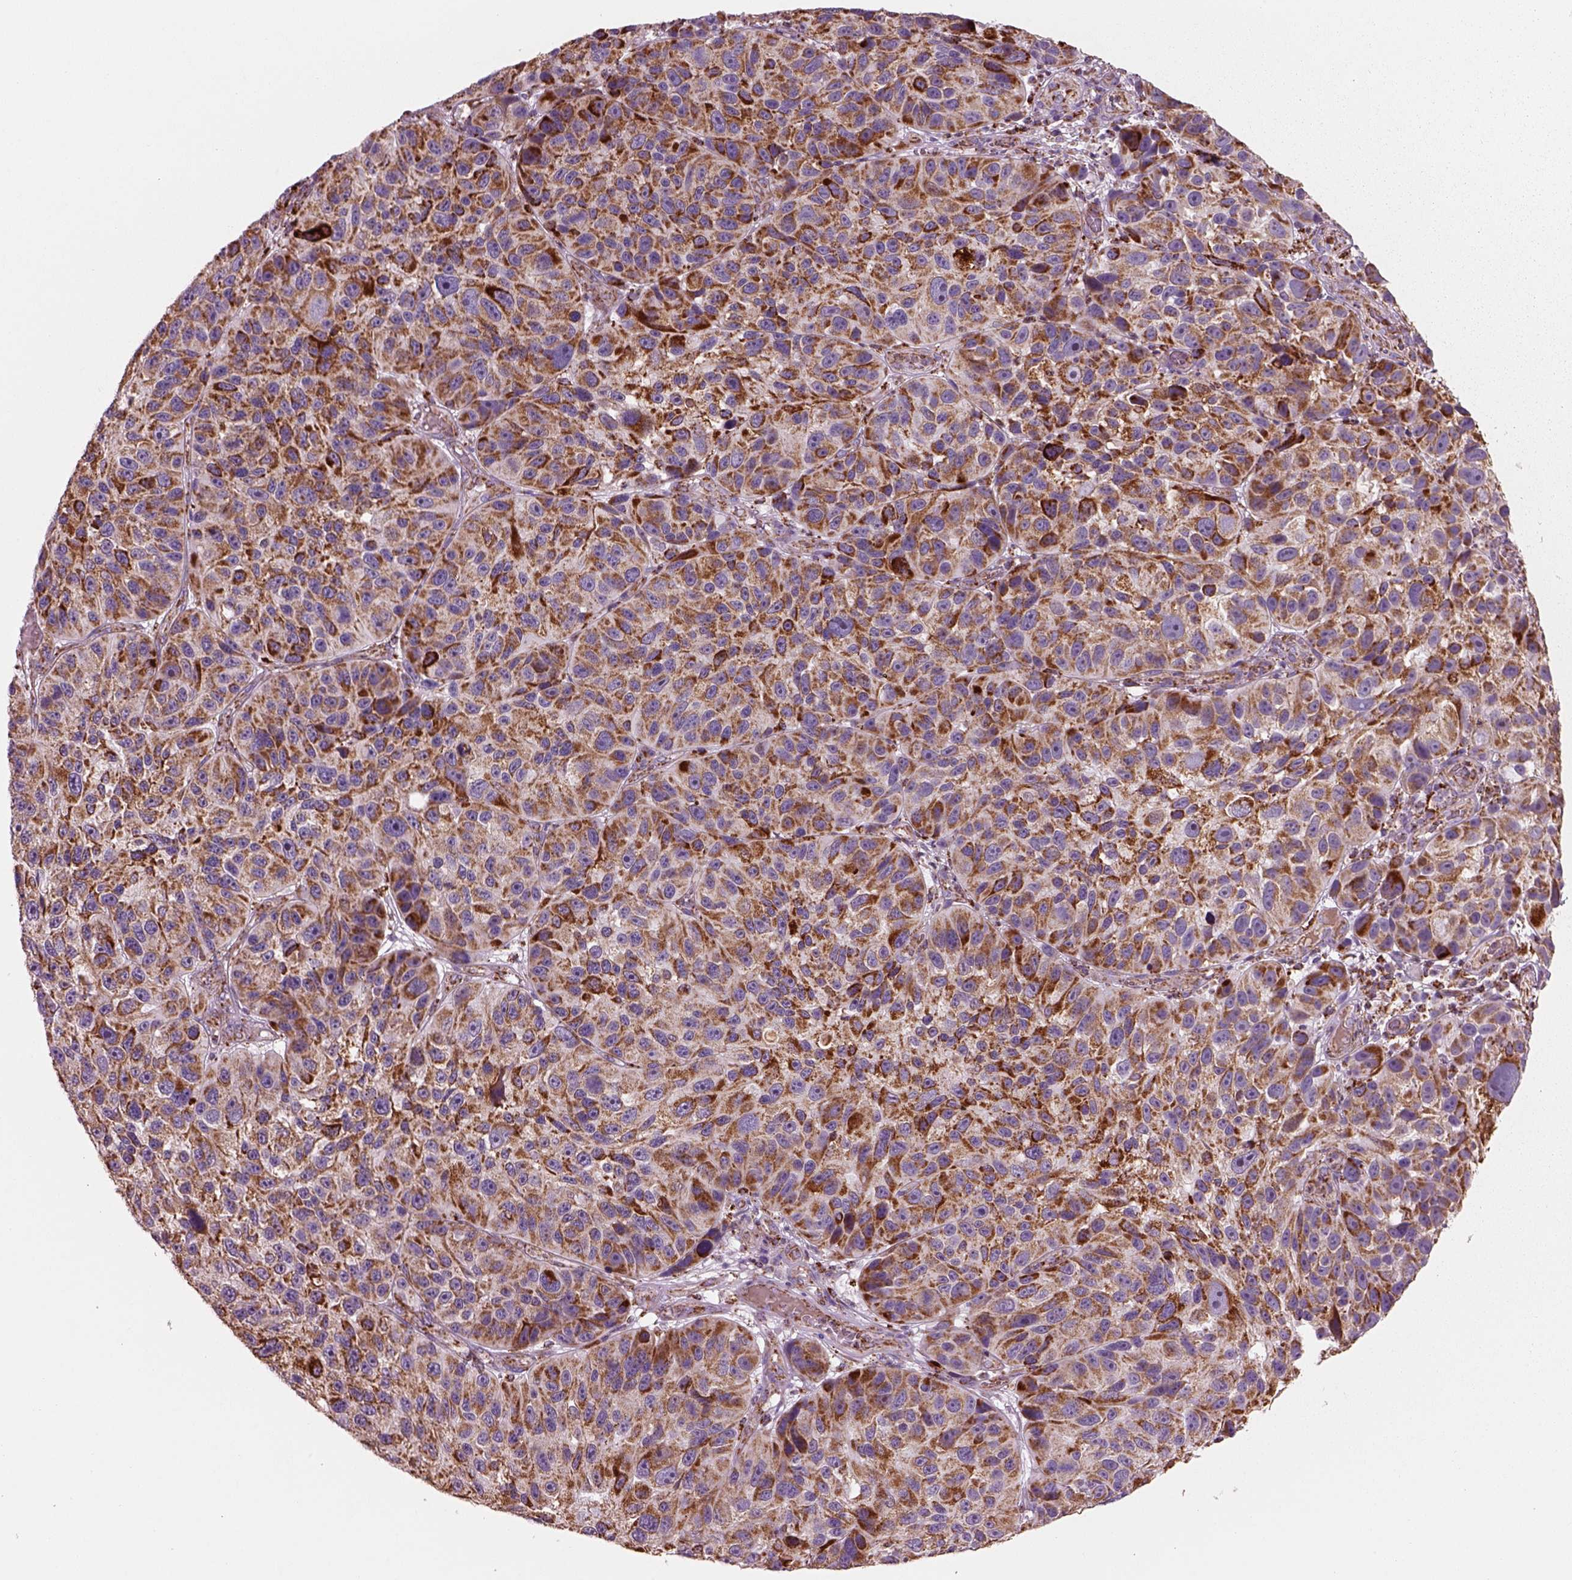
{"staining": {"intensity": "strong", "quantity": ">75%", "location": "cytoplasmic/membranous"}, "tissue": "melanoma", "cell_type": "Tumor cells", "image_type": "cancer", "snomed": [{"axis": "morphology", "description": "Malignant melanoma, NOS"}, {"axis": "topography", "description": "Skin"}], "caption": "High-power microscopy captured an immunohistochemistry photomicrograph of melanoma, revealing strong cytoplasmic/membranous positivity in approximately >75% of tumor cells. (brown staining indicates protein expression, while blue staining denotes nuclei).", "gene": "SLC25A24", "patient": {"sex": "male", "age": 53}}